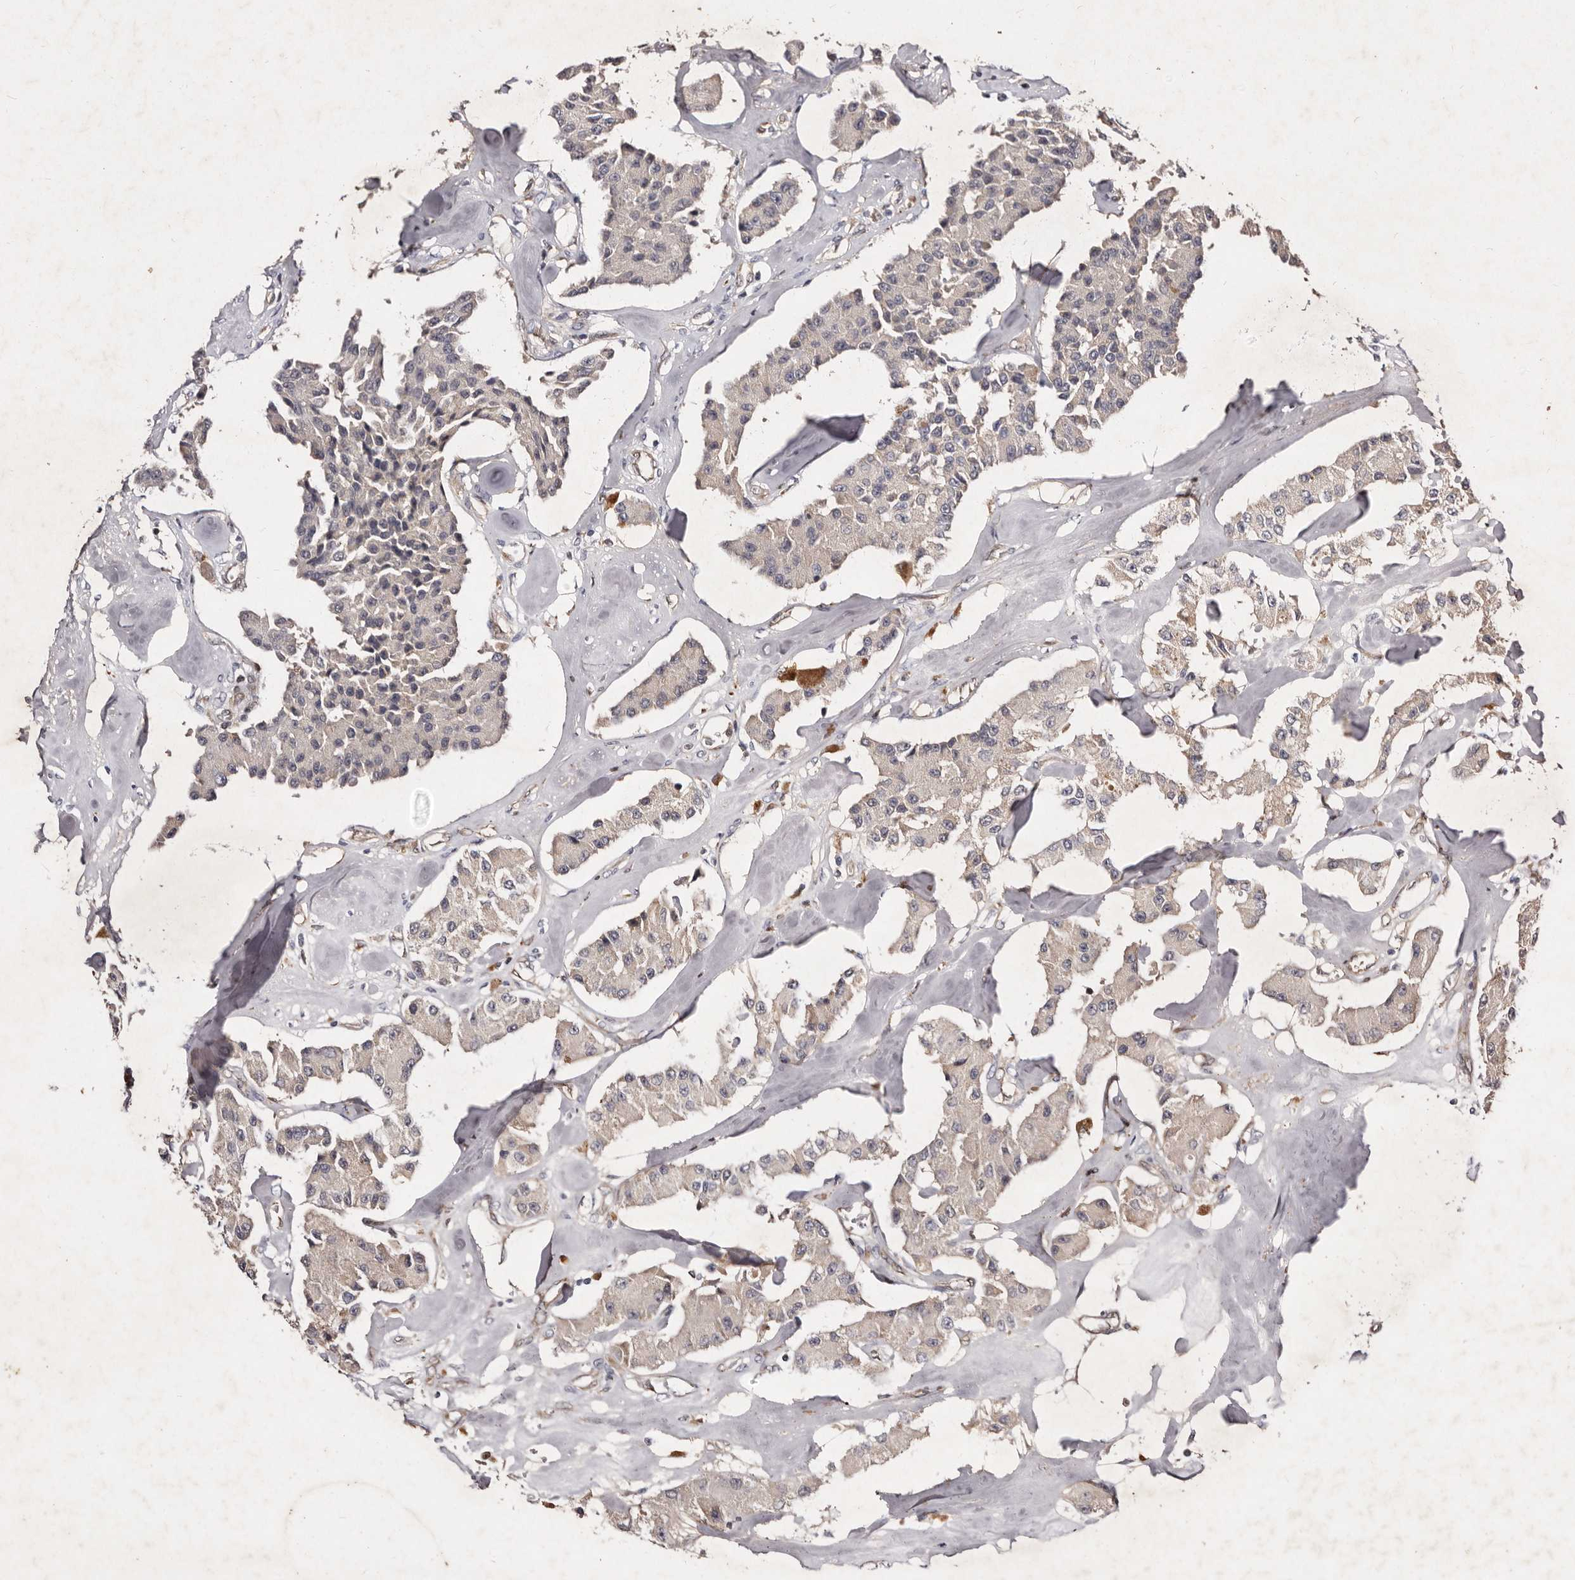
{"staining": {"intensity": "negative", "quantity": "none", "location": "none"}, "tissue": "carcinoid", "cell_type": "Tumor cells", "image_type": "cancer", "snomed": [{"axis": "morphology", "description": "Carcinoid, malignant, NOS"}, {"axis": "topography", "description": "Pancreas"}], "caption": "Protein analysis of carcinoid demonstrates no significant expression in tumor cells.", "gene": "GIMAP4", "patient": {"sex": "male", "age": 41}}